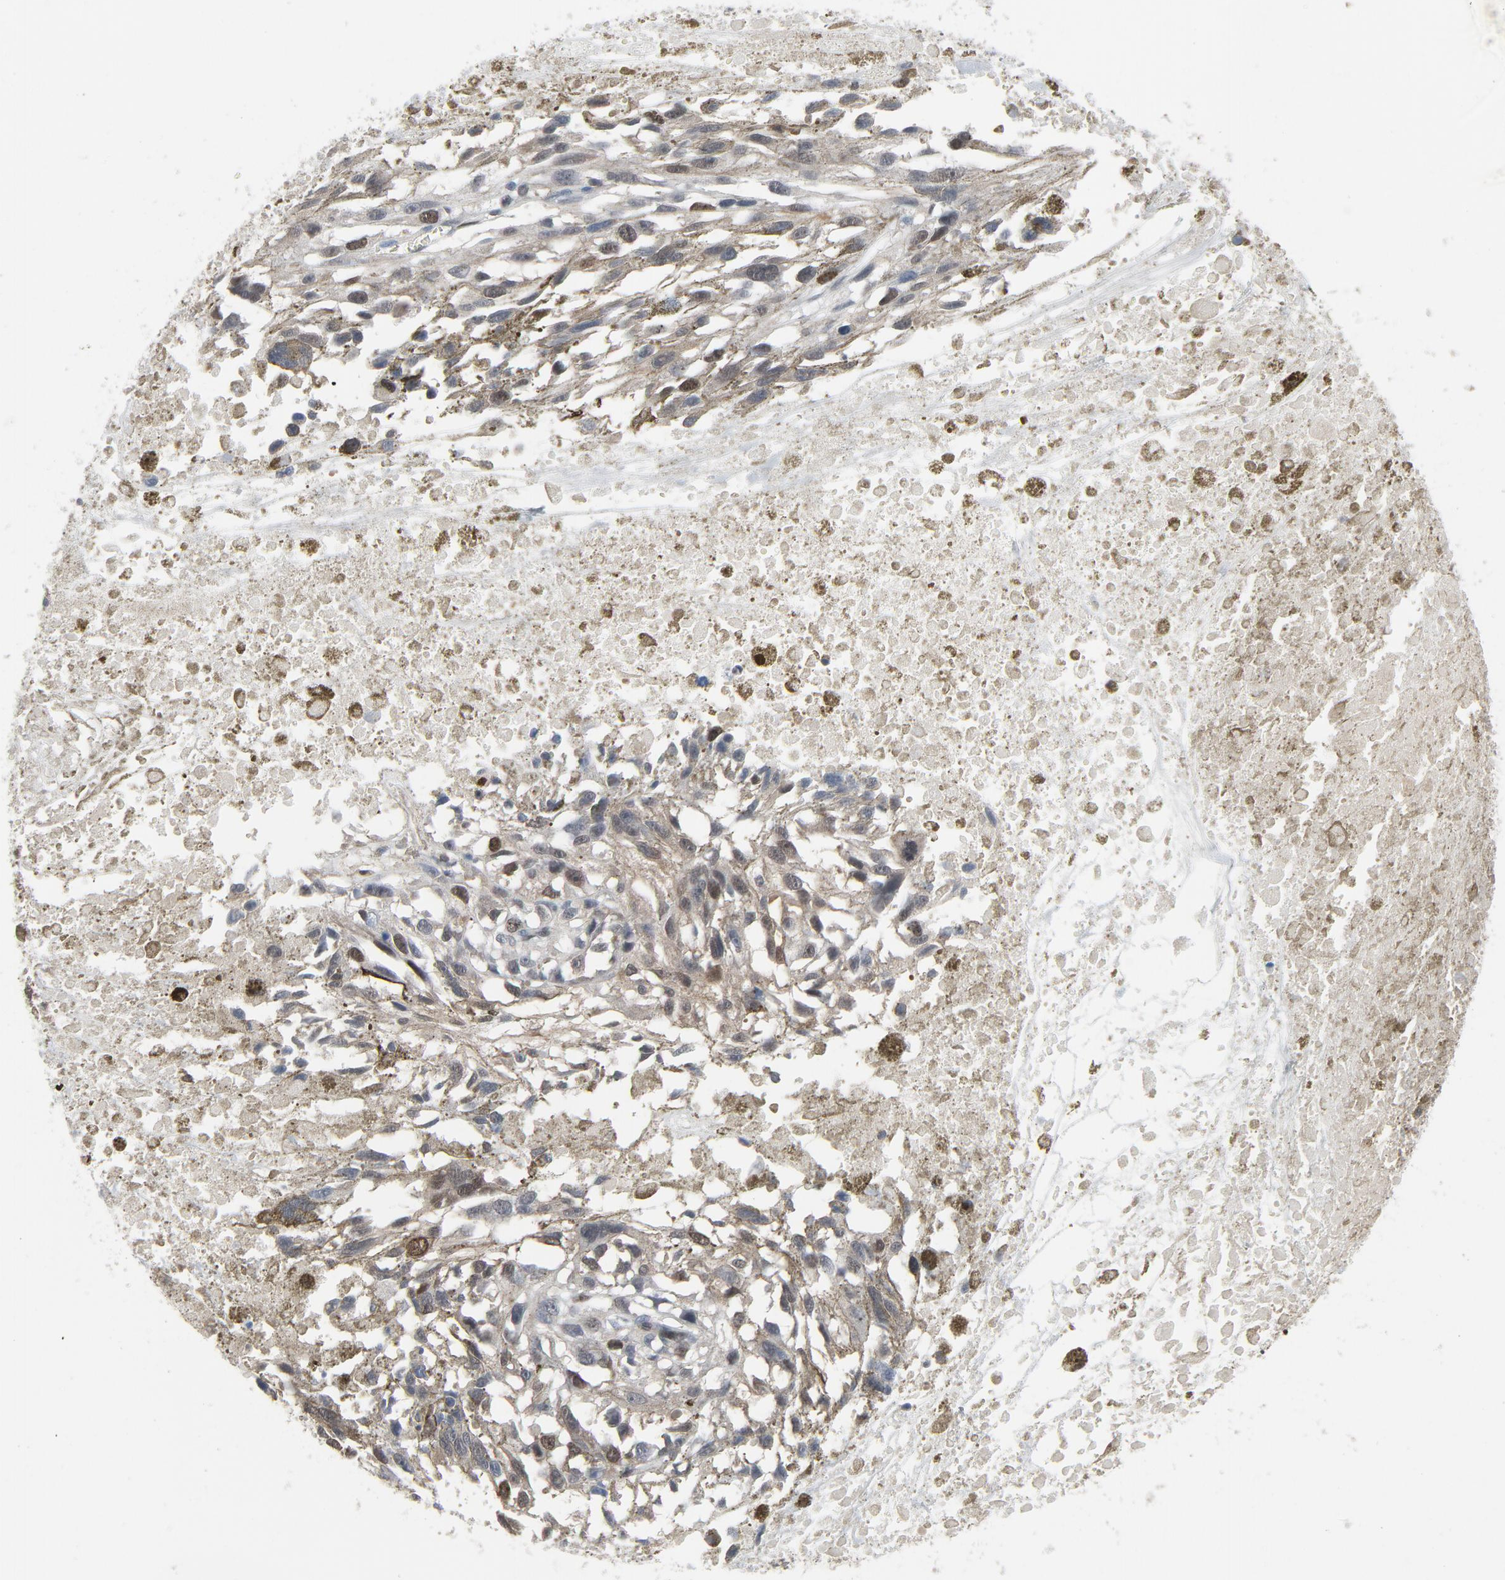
{"staining": {"intensity": "negative", "quantity": "none", "location": "none"}, "tissue": "melanoma", "cell_type": "Tumor cells", "image_type": "cancer", "snomed": [{"axis": "morphology", "description": "Malignant melanoma, Metastatic site"}, {"axis": "topography", "description": "Lymph node"}], "caption": "Tumor cells show no significant positivity in melanoma.", "gene": "STAT5A", "patient": {"sex": "male", "age": 59}}